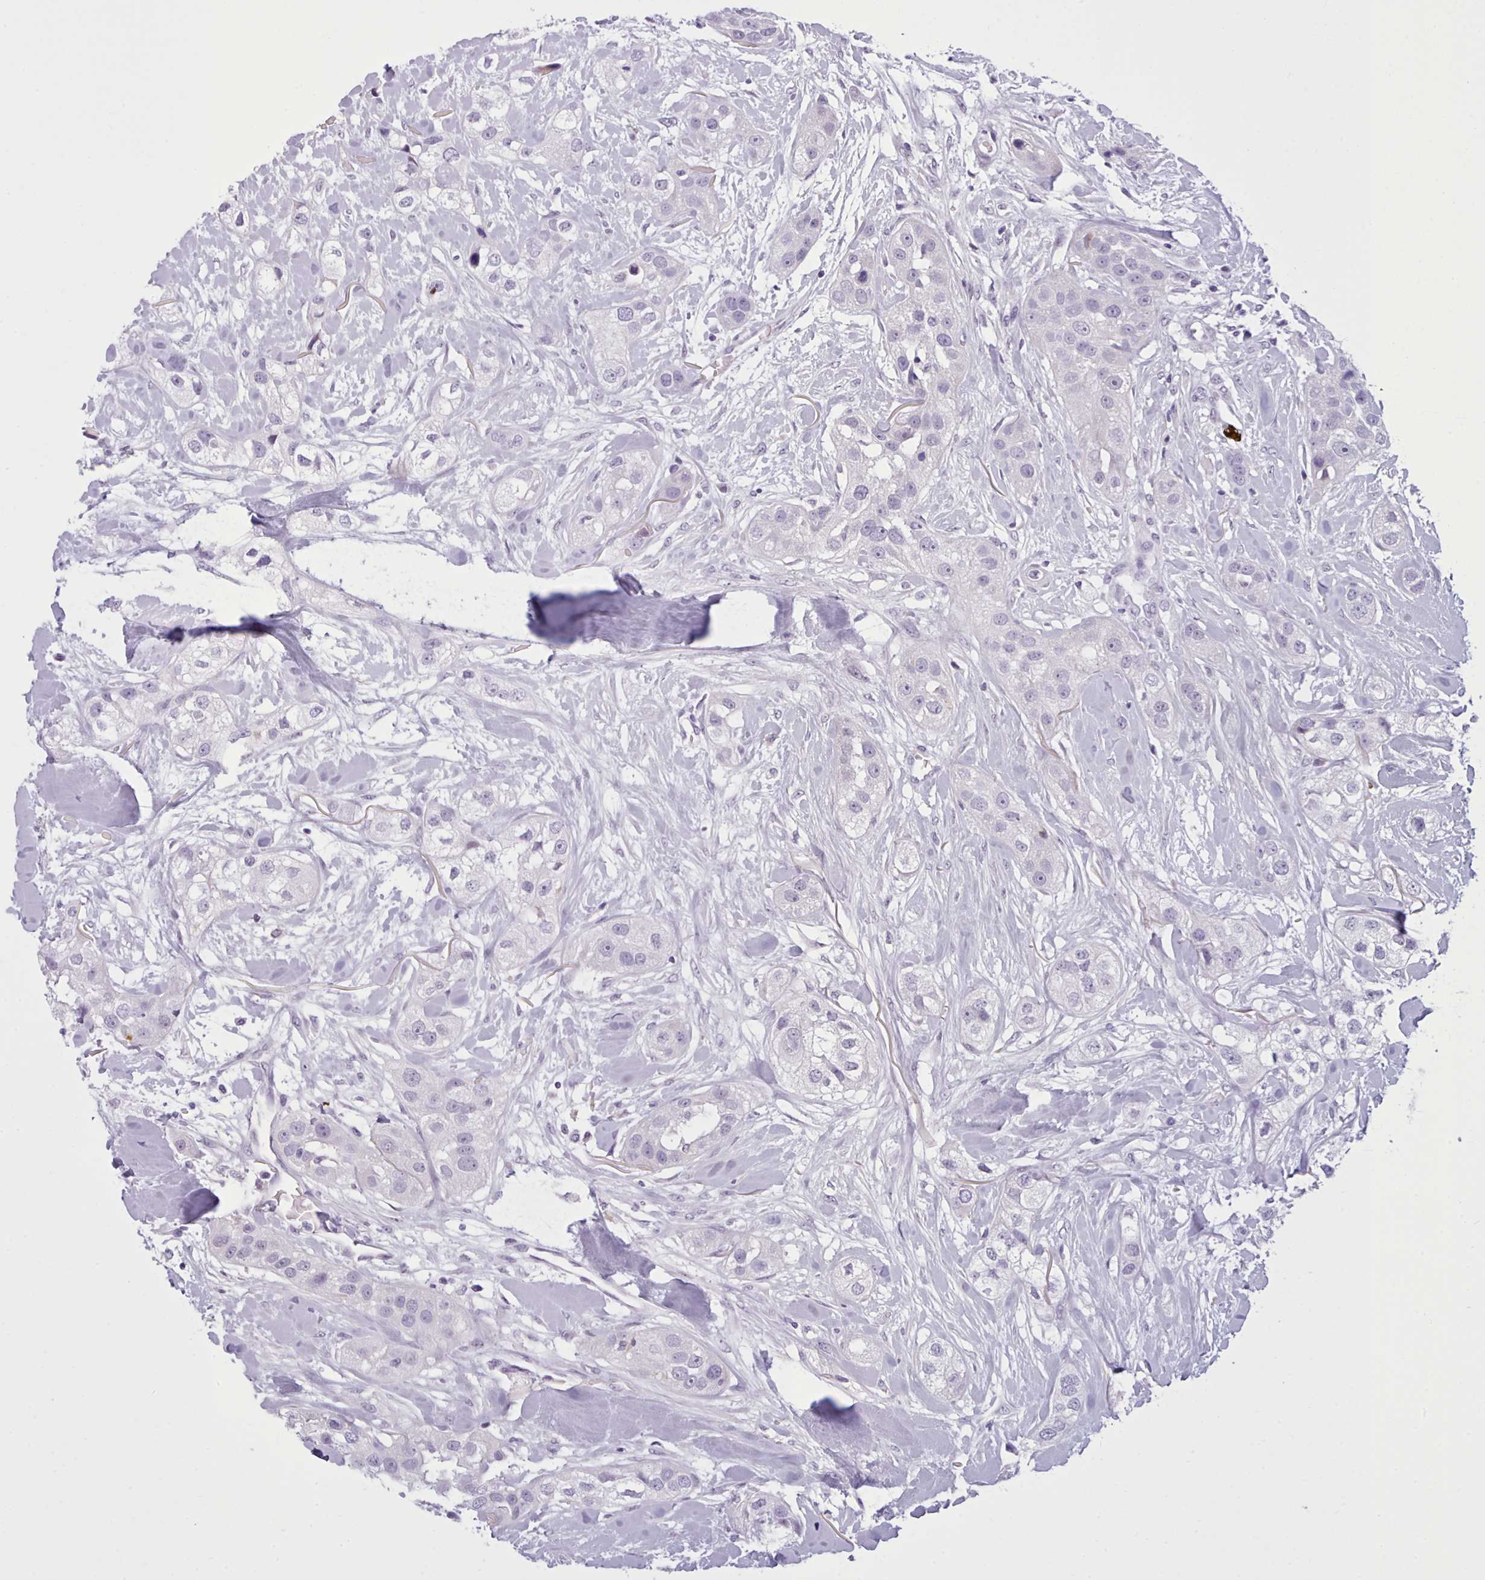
{"staining": {"intensity": "negative", "quantity": "none", "location": "none"}, "tissue": "head and neck cancer", "cell_type": "Tumor cells", "image_type": "cancer", "snomed": [{"axis": "morphology", "description": "Normal tissue, NOS"}, {"axis": "morphology", "description": "Squamous cell carcinoma, NOS"}, {"axis": "topography", "description": "Skeletal muscle"}, {"axis": "topography", "description": "Head-Neck"}], "caption": "Tumor cells show no significant staining in head and neck cancer (squamous cell carcinoma). The staining is performed using DAB (3,3'-diaminobenzidine) brown chromogen with nuclei counter-stained in using hematoxylin.", "gene": "FBXO48", "patient": {"sex": "male", "age": 51}}